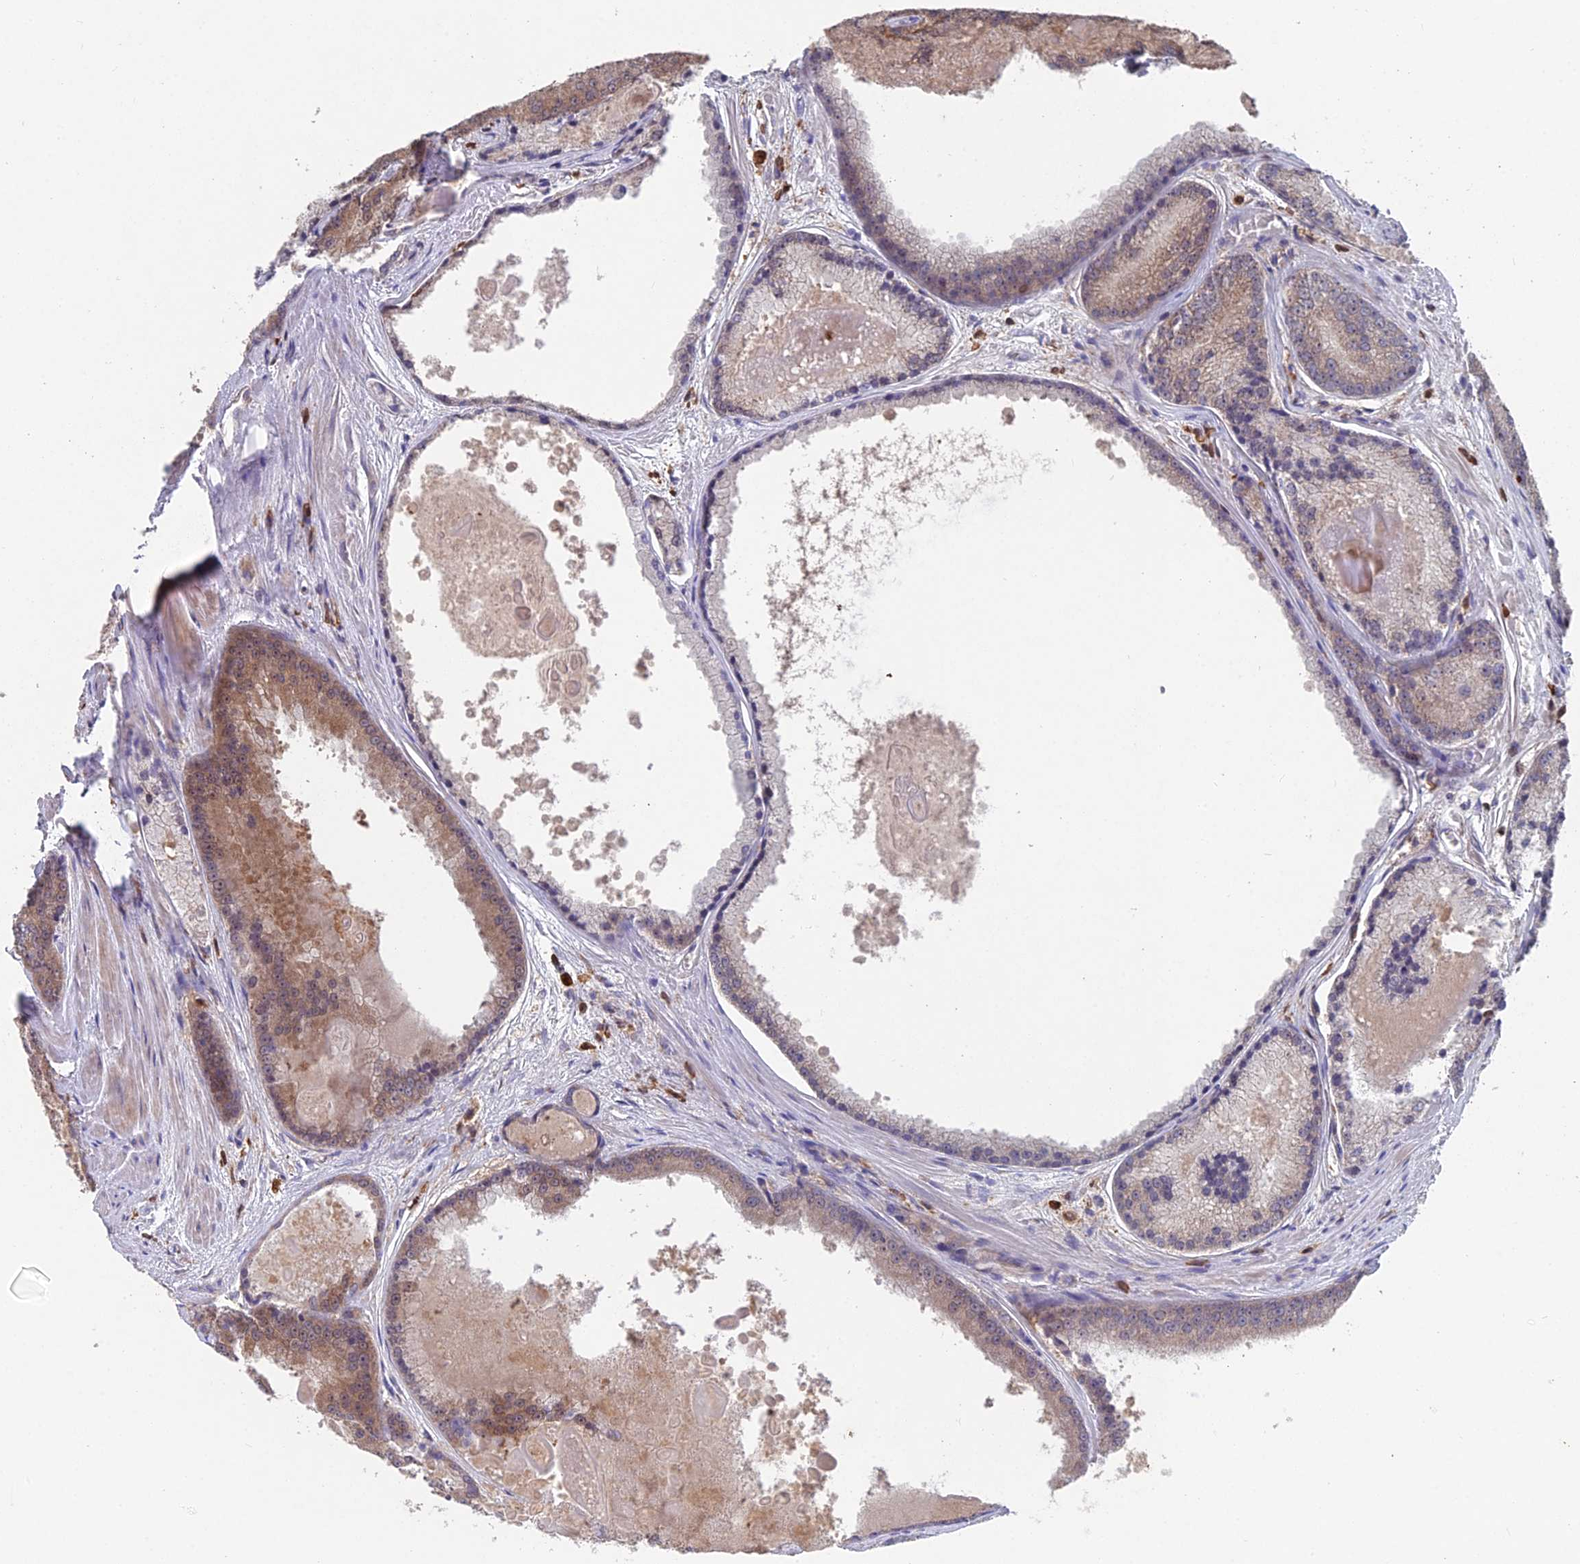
{"staining": {"intensity": "moderate", "quantity": ">75%", "location": "cytoplasmic/membranous,nuclear"}, "tissue": "prostate cancer", "cell_type": "Tumor cells", "image_type": "cancer", "snomed": [{"axis": "morphology", "description": "Adenocarcinoma, High grade"}, {"axis": "topography", "description": "Prostate"}], "caption": "Prostate high-grade adenocarcinoma tissue reveals moderate cytoplasmic/membranous and nuclear expression in approximately >75% of tumor cells", "gene": "GALK2", "patient": {"sex": "male", "age": 61}}